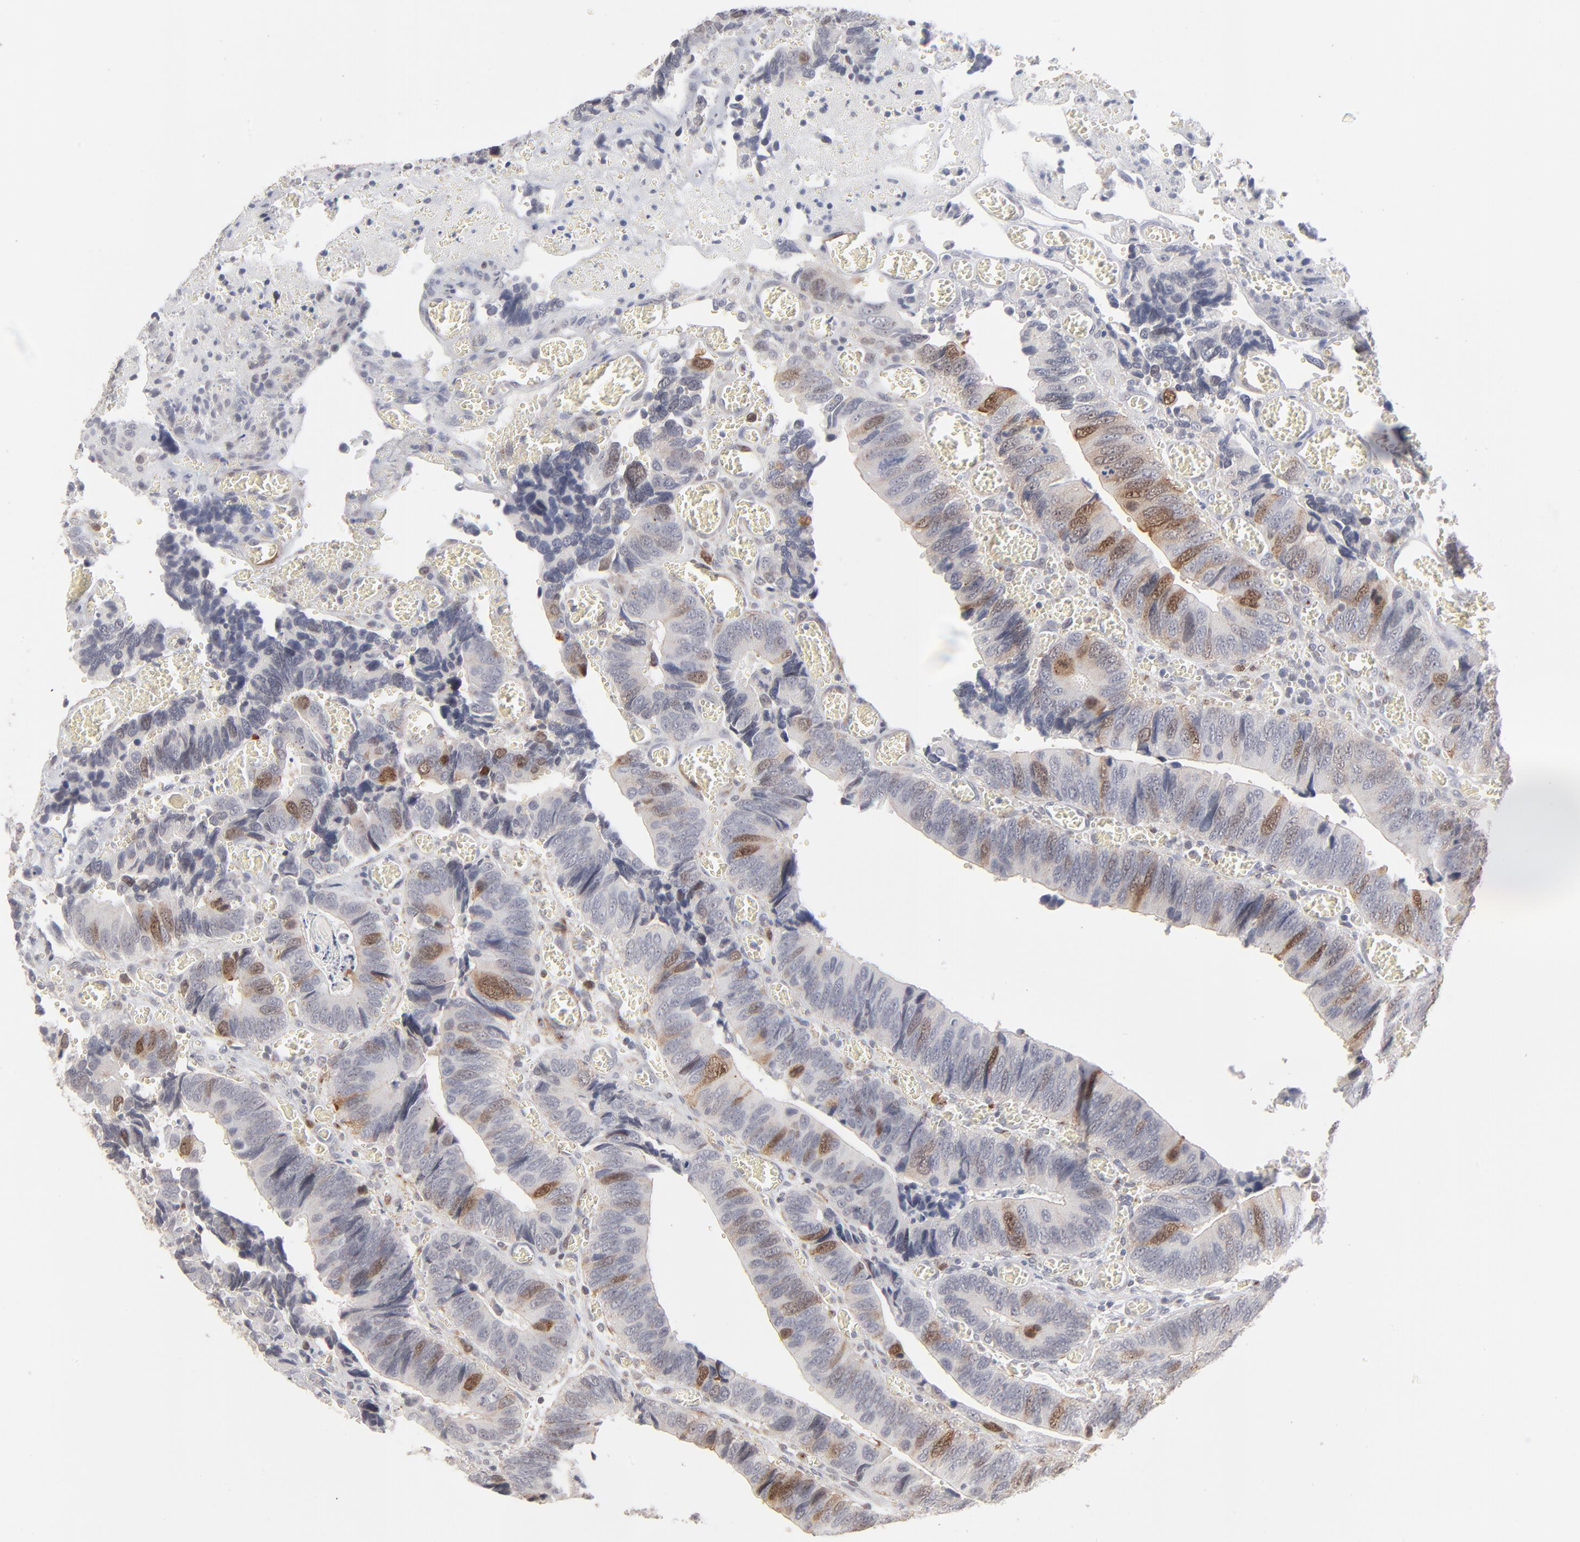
{"staining": {"intensity": "moderate", "quantity": "<25%", "location": "cytoplasmic/membranous,nuclear"}, "tissue": "colorectal cancer", "cell_type": "Tumor cells", "image_type": "cancer", "snomed": [{"axis": "morphology", "description": "Adenocarcinoma, NOS"}, {"axis": "topography", "description": "Colon"}], "caption": "Colorectal cancer (adenocarcinoma) stained for a protein demonstrates moderate cytoplasmic/membranous and nuclear positivity in tumor cells. (Stains: DAB (3,3'-diaminobenzidine) in brown, nuclei in blue, Microscopy: brightfield microscopy at high magnification).", "gene": "AURKA", "patient": {"sex": "male", "age": 72}}